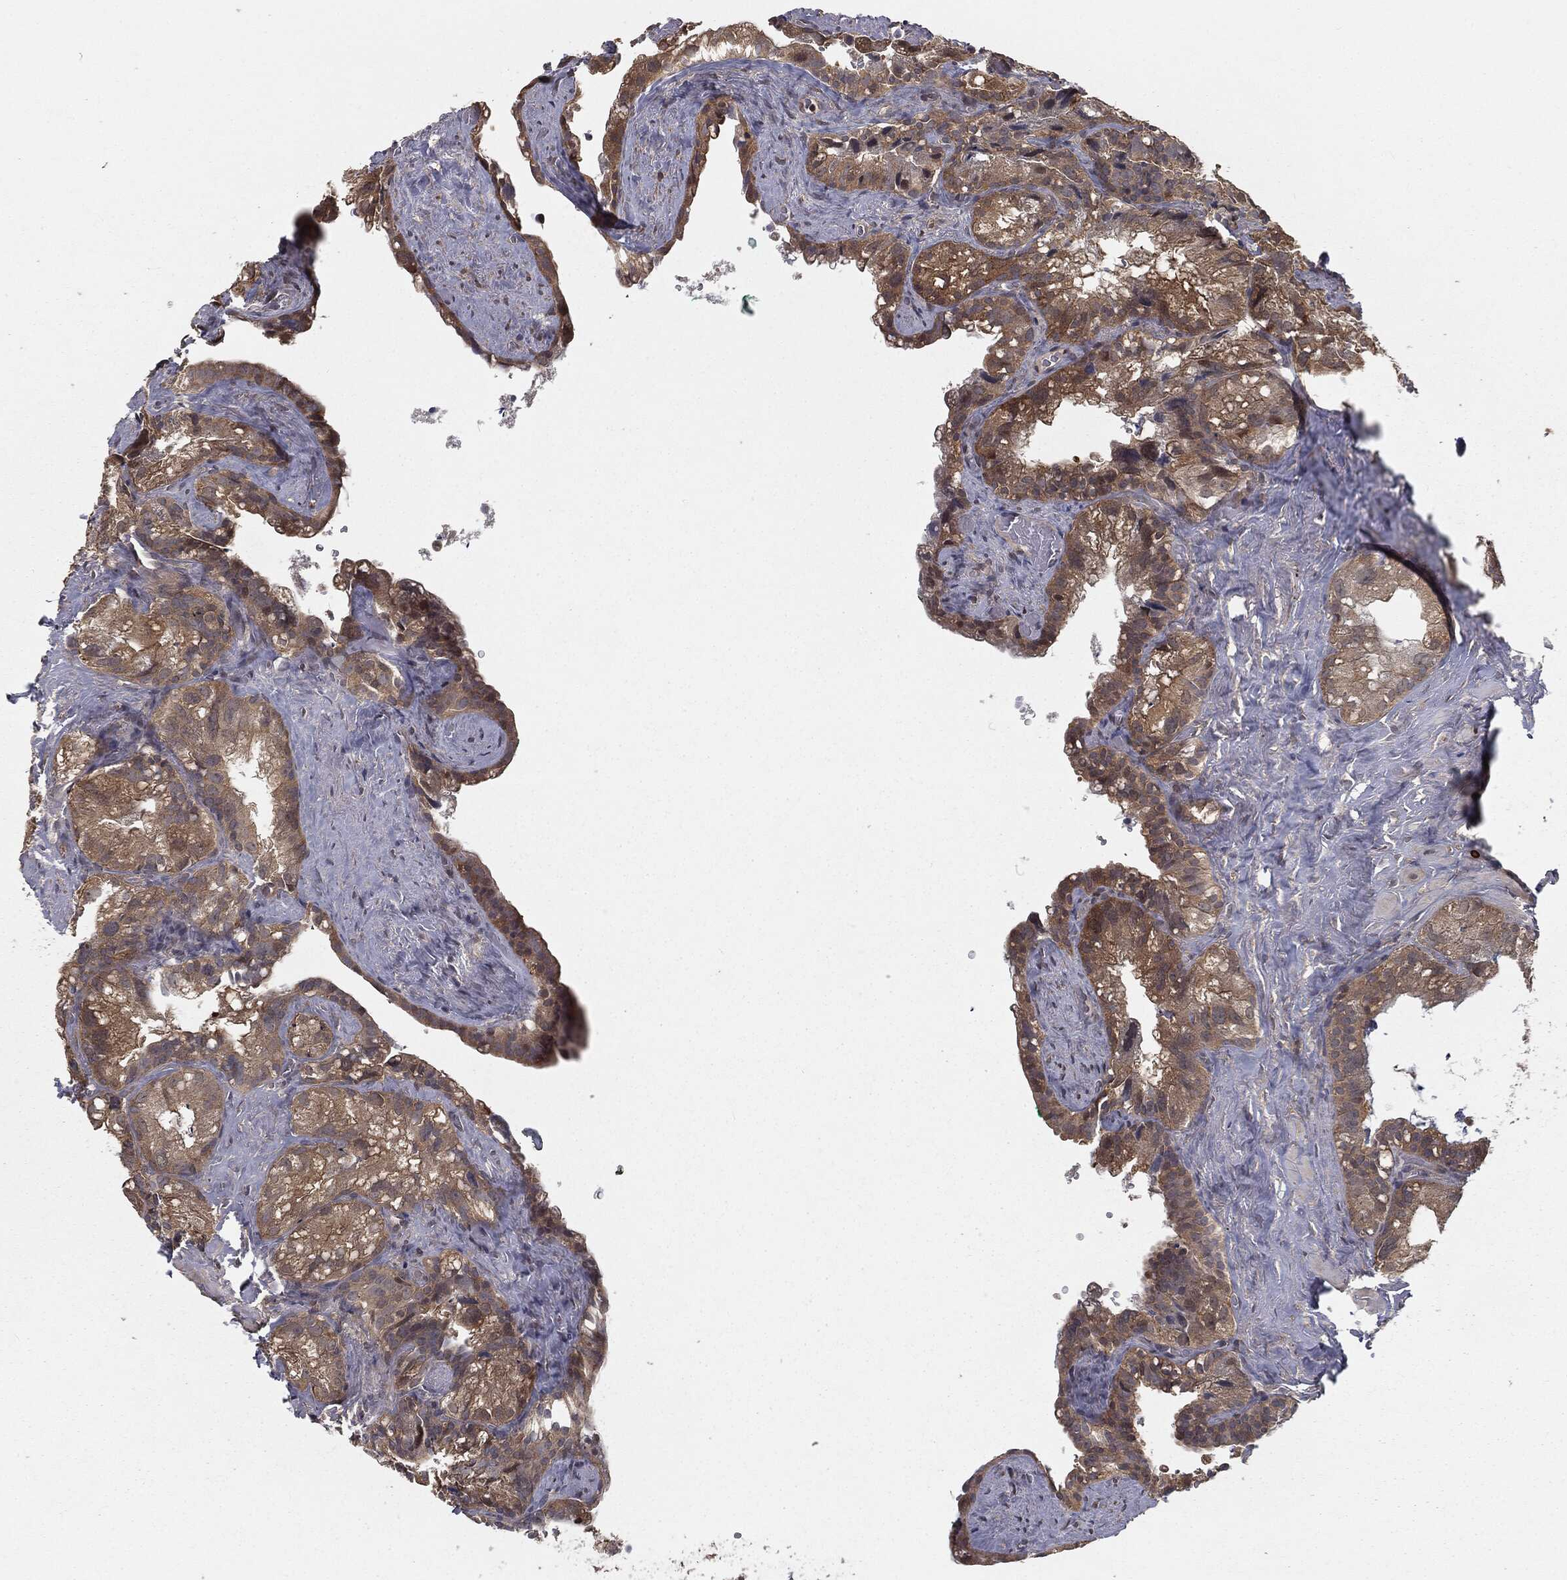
{"staining": {"intensity": "moderate", "quantity": ">75%", "location": "cytoplasmic/membranous"}, "tissue": "seminal vesicle", "cell_type": "Glandular cells", "image_type": "normal", "snomed": [{"axis": "morphology", "description": "Normal tissue, NOS"}, {"axis": "topography", "description": "Seminal veicle"}], "caption": "Glandular cells reveal medium levels of moderate cytoplasmic/membranous positivity in approximately >75% of cells in benign seminal vesicle.", "gene": "FBXO7", "patient": {"sex": "male", "age": 72}}